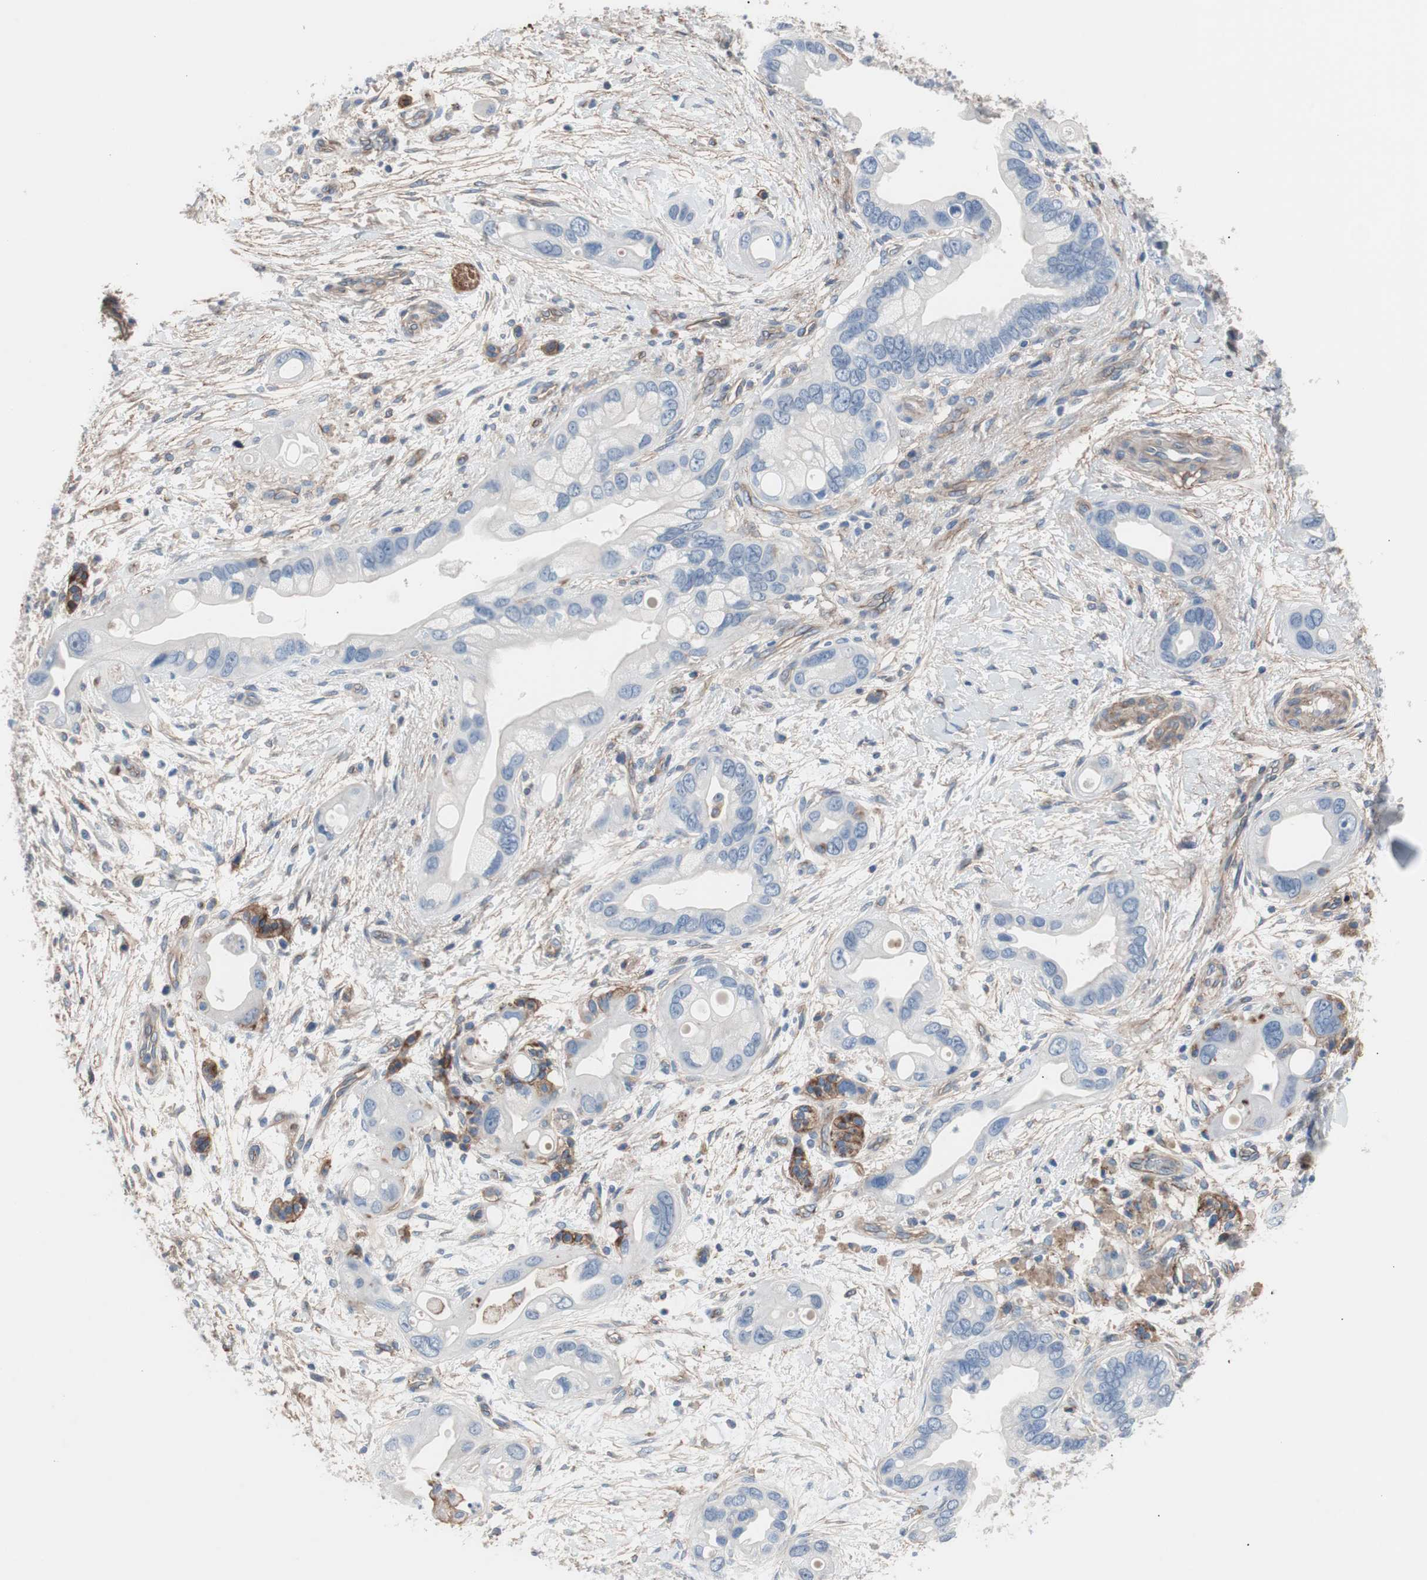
{"staining": {"intensity": "negative", "quantity": "none", "location": "none"}, "tissue": "pancreatic cancer", "cell_type": "Tumor cells", "image_type": "cancer", "snomed": [{"axis": "morphology", "description": "Adenocarcinoma, NOS"}, {"axis": "topography", "description": "Pancreas"}], "caption": "Protein analysis of pancreatic cancer reveals no significant positivity in tumor cells.", "gene": "CD81", "patient": {"sex": "female", "age": 77}}